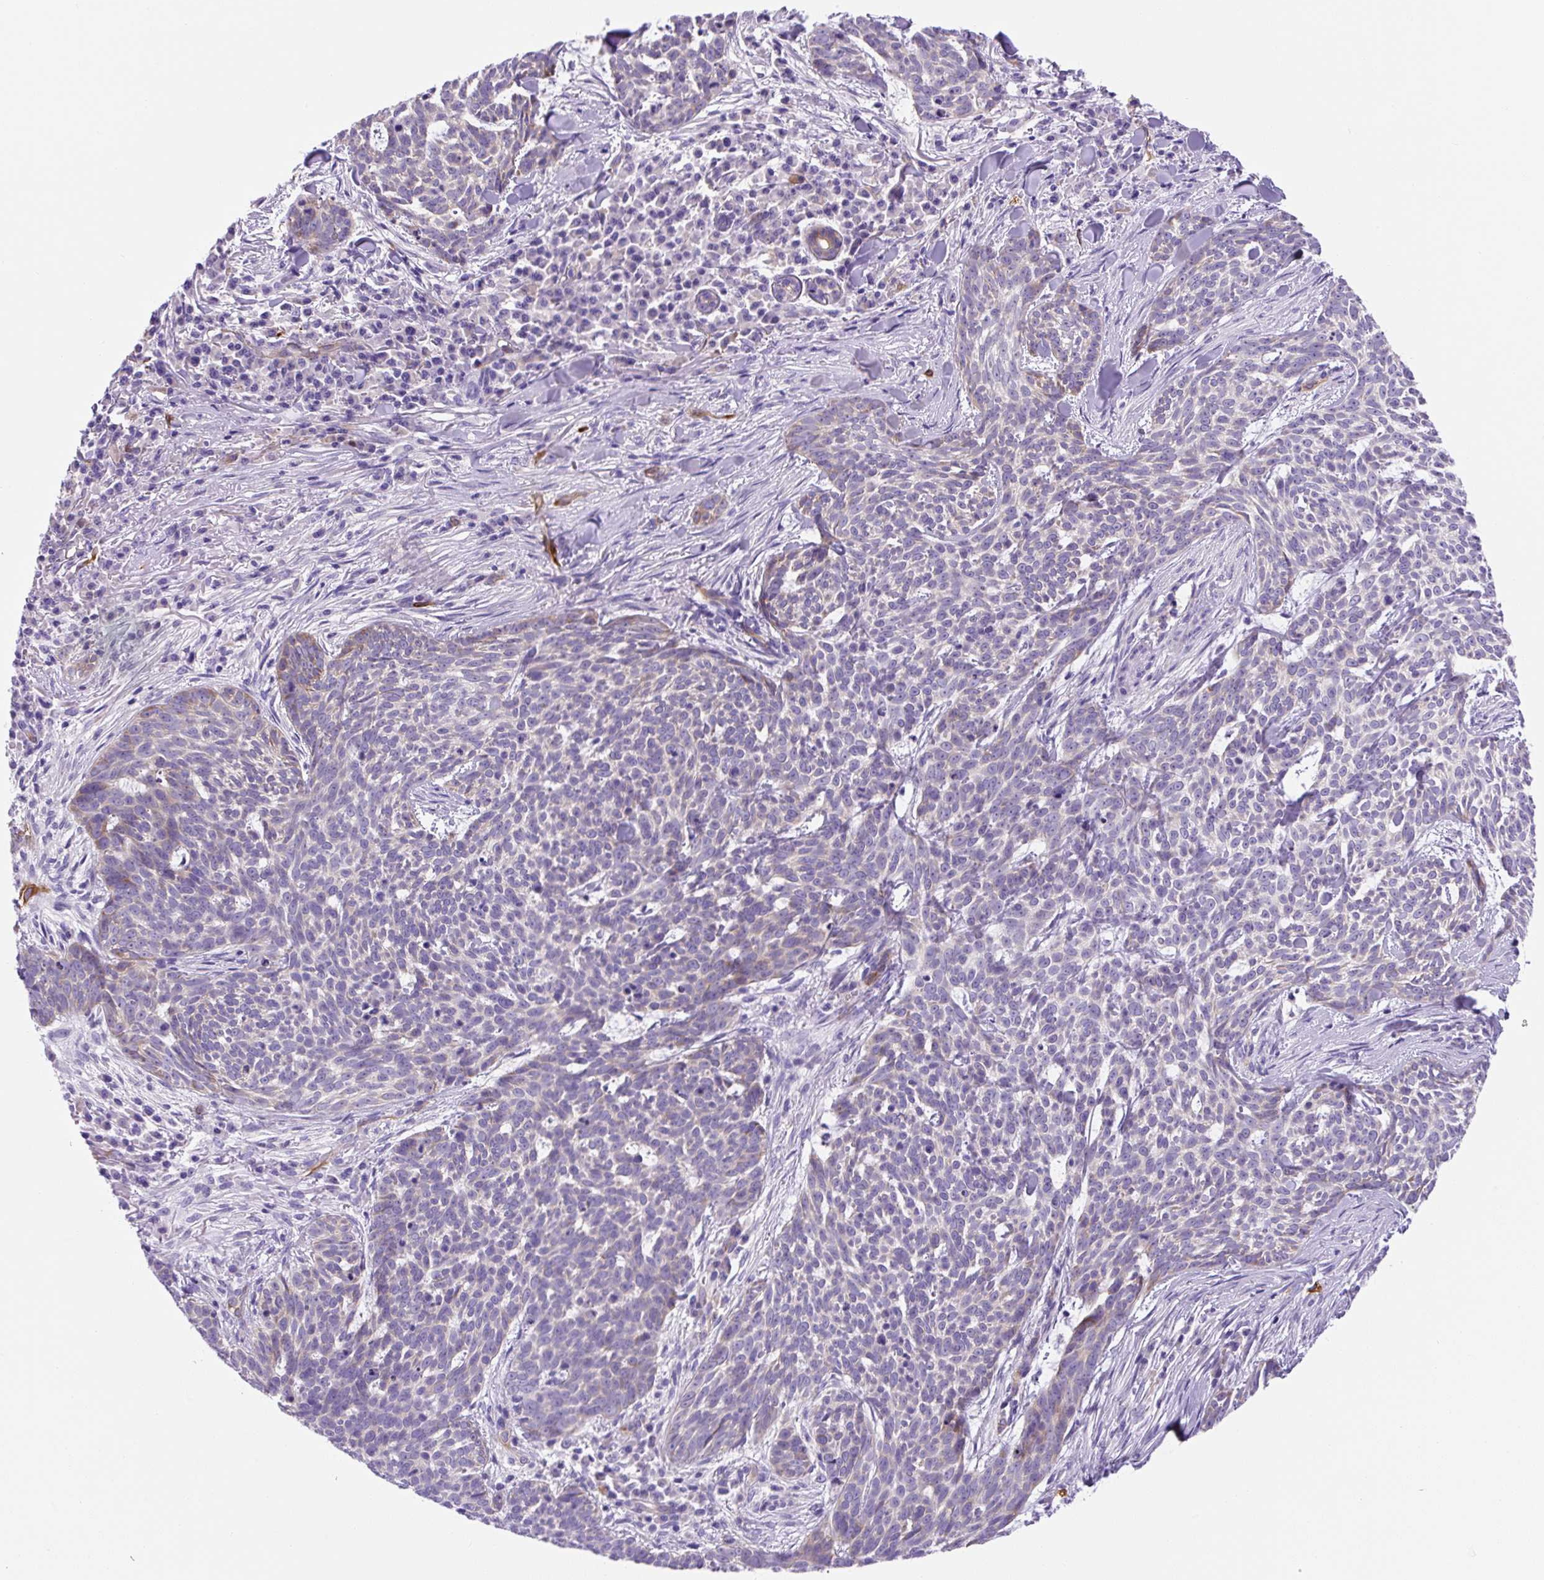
{"staining": {"intensity": "weak", "quantity": "<25%", "location": "cytoplasmic/membranous"}, "tissue": "skin cancer", "cell_type": "Tumor cells", "image_type": "cancer", "snomed": [{"axis": "morphology", "description": "Basal cell carcinoma"}, {"axis": "topography", "description": "Skin"}], "caption": "A high-resolution photomicrograph shows immunohistochemistry staining of basal cell carcinoma (skin), which shows no significant expression in tumor cells.", "gene": "ASB4", "patient": {"sex": "female", "age": 93}}